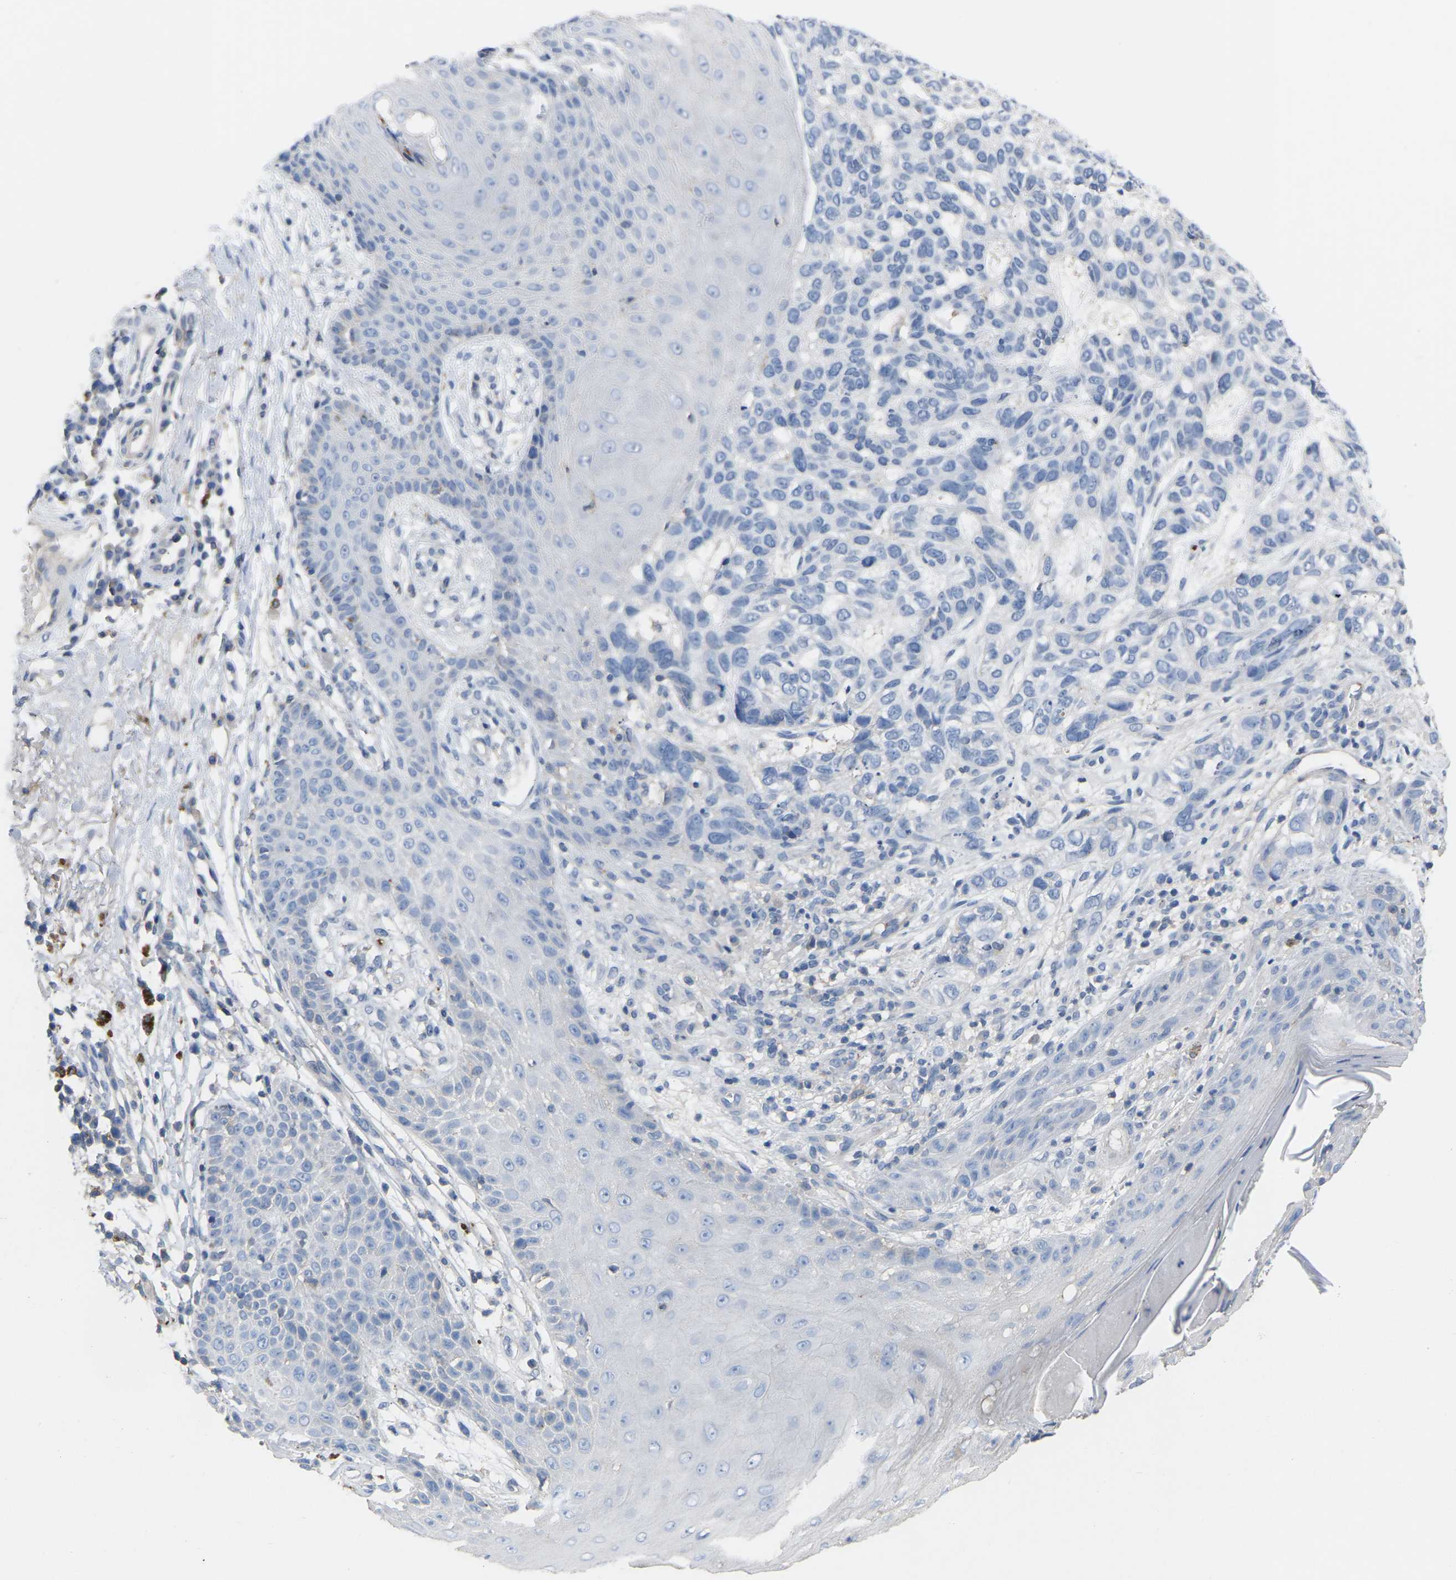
{"staining": {"intensity": "negative", "quantity": "none", "location": "none"}, "tissue": "skin cancer", "cell_type": "Tumor cells", "image_type": "cancer", "snomed": [{"axis": "morphology", "description": "Normal tissue, NOS"}, {"axis": "morphology", "description": "Basal cell carcinoma"}, {"axis": "topography", "description": "Skin"}], "caption": "DAB immunohistochemical staining of human skin cancer displays no significant positivity in tumor cells.", "gene": "ZNF449", "patient": {"sex": "male", "age": 79}}